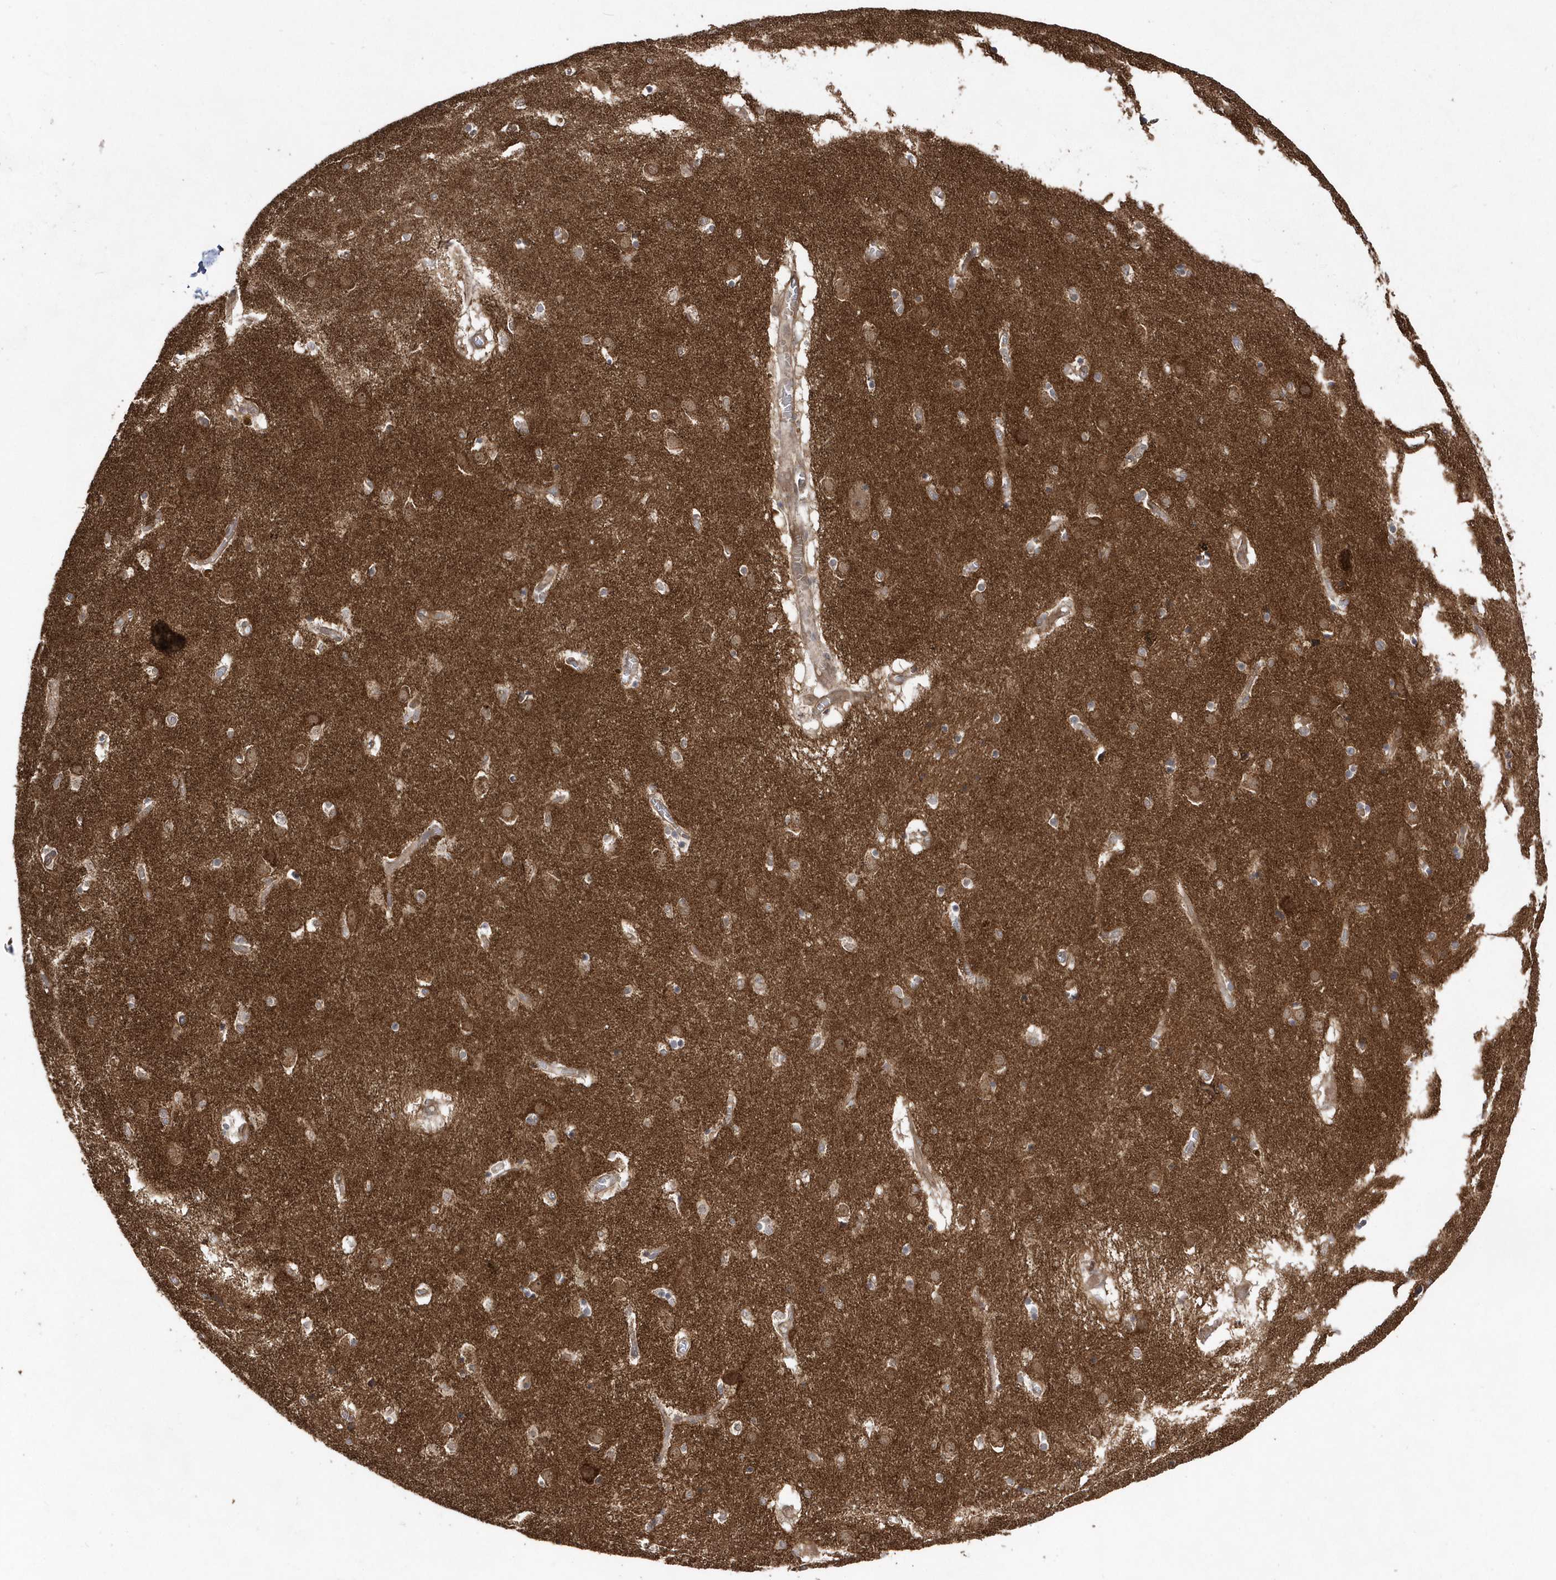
{"staining": {"intensity": "weak", "quantity": "<25%", "location": "cytoplasmic/membranous"}, "tissue": "caudate", "cell_type": "Glial cells", "image_type": "normal", "snomed": [{"axis": "morphology", "description": "Normal tissue, NOS"}, {"axis": "topography", "description": "Lateral ventricle wall"}], "caption": "Immunohistochemistry (IHC) photomicrograph of normal caudate: caudate stained with DAB (3,3'-diaminobenzidine) displays no significant protein positivity in glial cells.", "gene": "DALRD3", "patient": {"sex": "male", "age": 70}}